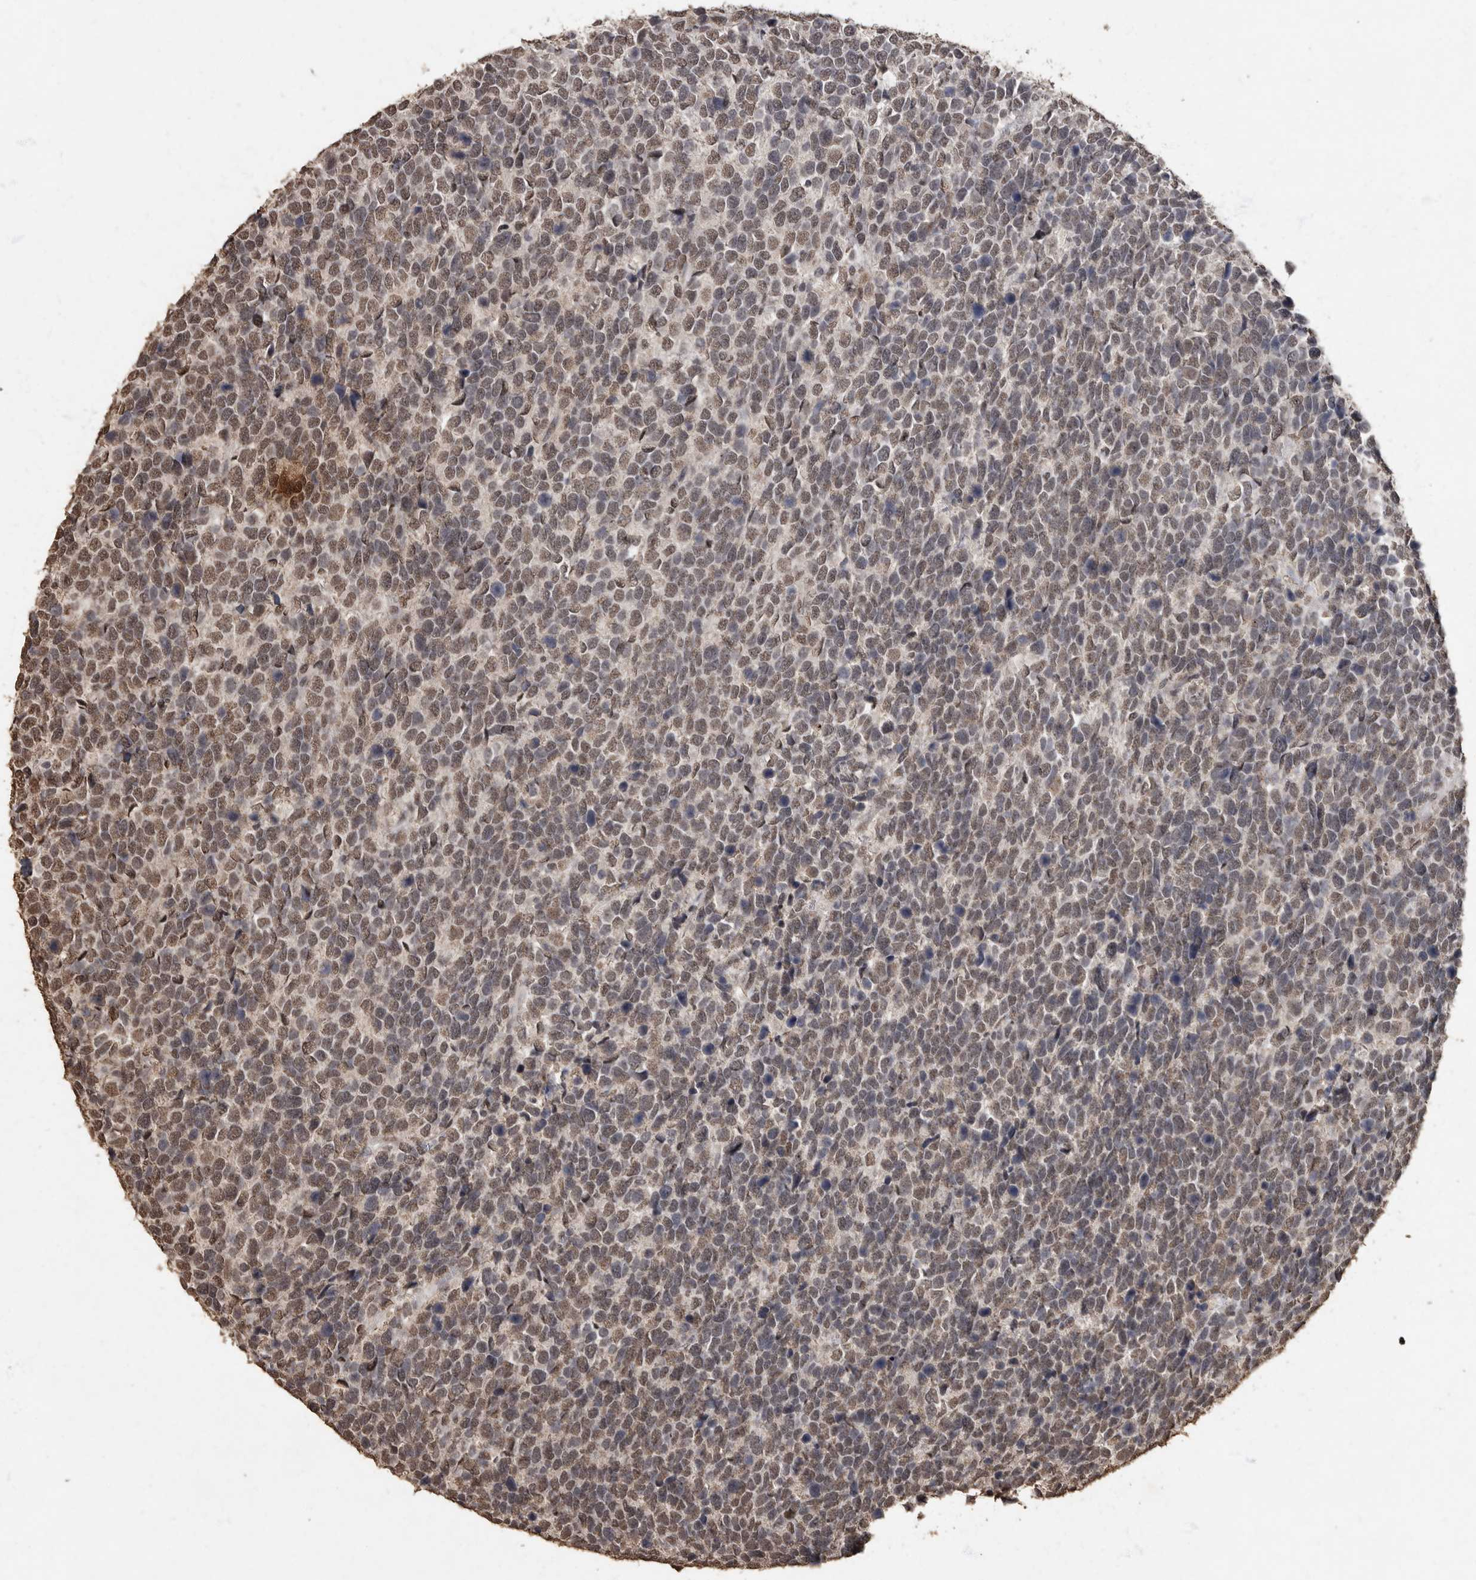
{"staining": {"intensity": "weak", "quantity": ">75%", "location": "nuclear"}, "tissue": "urothelial cancer", "cell_type": "Tumor cells", "image_type": "cancer", "snomed": [{"axis": "morphology", "description": "Urothelial carcinoma, High grade"}, {"axis": "topography", "description": "Urinary bladder"}], "caption": "Approximately >75% of tumor cells in human high-grade urothelial carcinoma demonstrate weak nuclear protein expression as visualized by brown immunohistochemical staining.", "gene": "NBL1", "patient": {"sex": "female", "age": 82}}